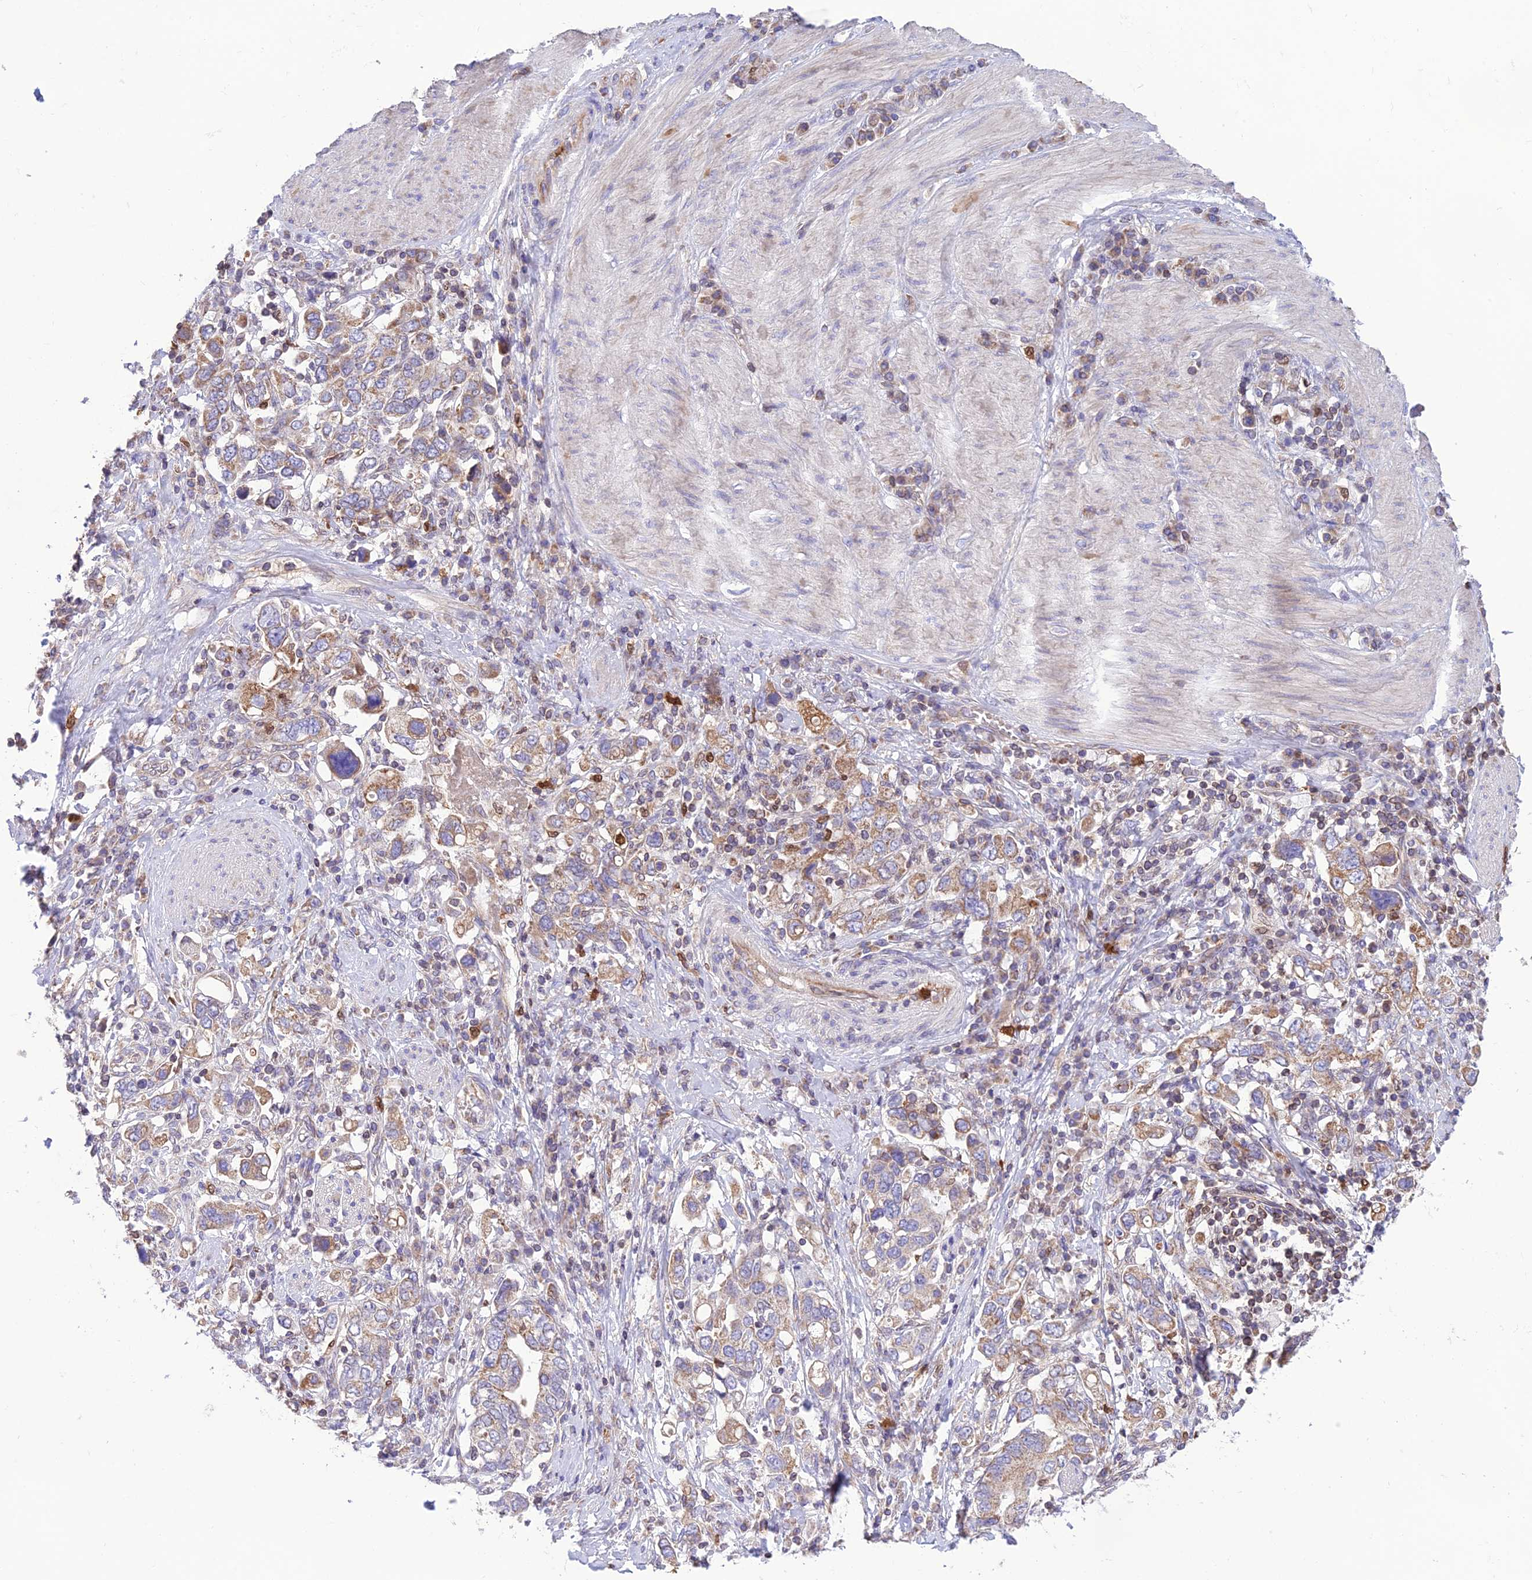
{"staining": {"intensity": "weak", "quantity": "25%-75%", "location": "cytoplasmic/membranous"}, "tissue": "stomach cancer", "cell_type": "Tumor cells", "image_type": "cancer", "snomed": [{"axis": "morphology", "description": "Adenocarcinoma, NOS"}, {"axis": "topography", "description": "Stomach, upper"}, {"axis": "topography", "description": "Stomach"}], "caption": "Weak cytoplasmic/membranous protein expression is present in about 25%-75% of tumor cells in stomach cancer.", "gene": "PKHD1L1", "patient": {"sex": "male", "age": 62}}